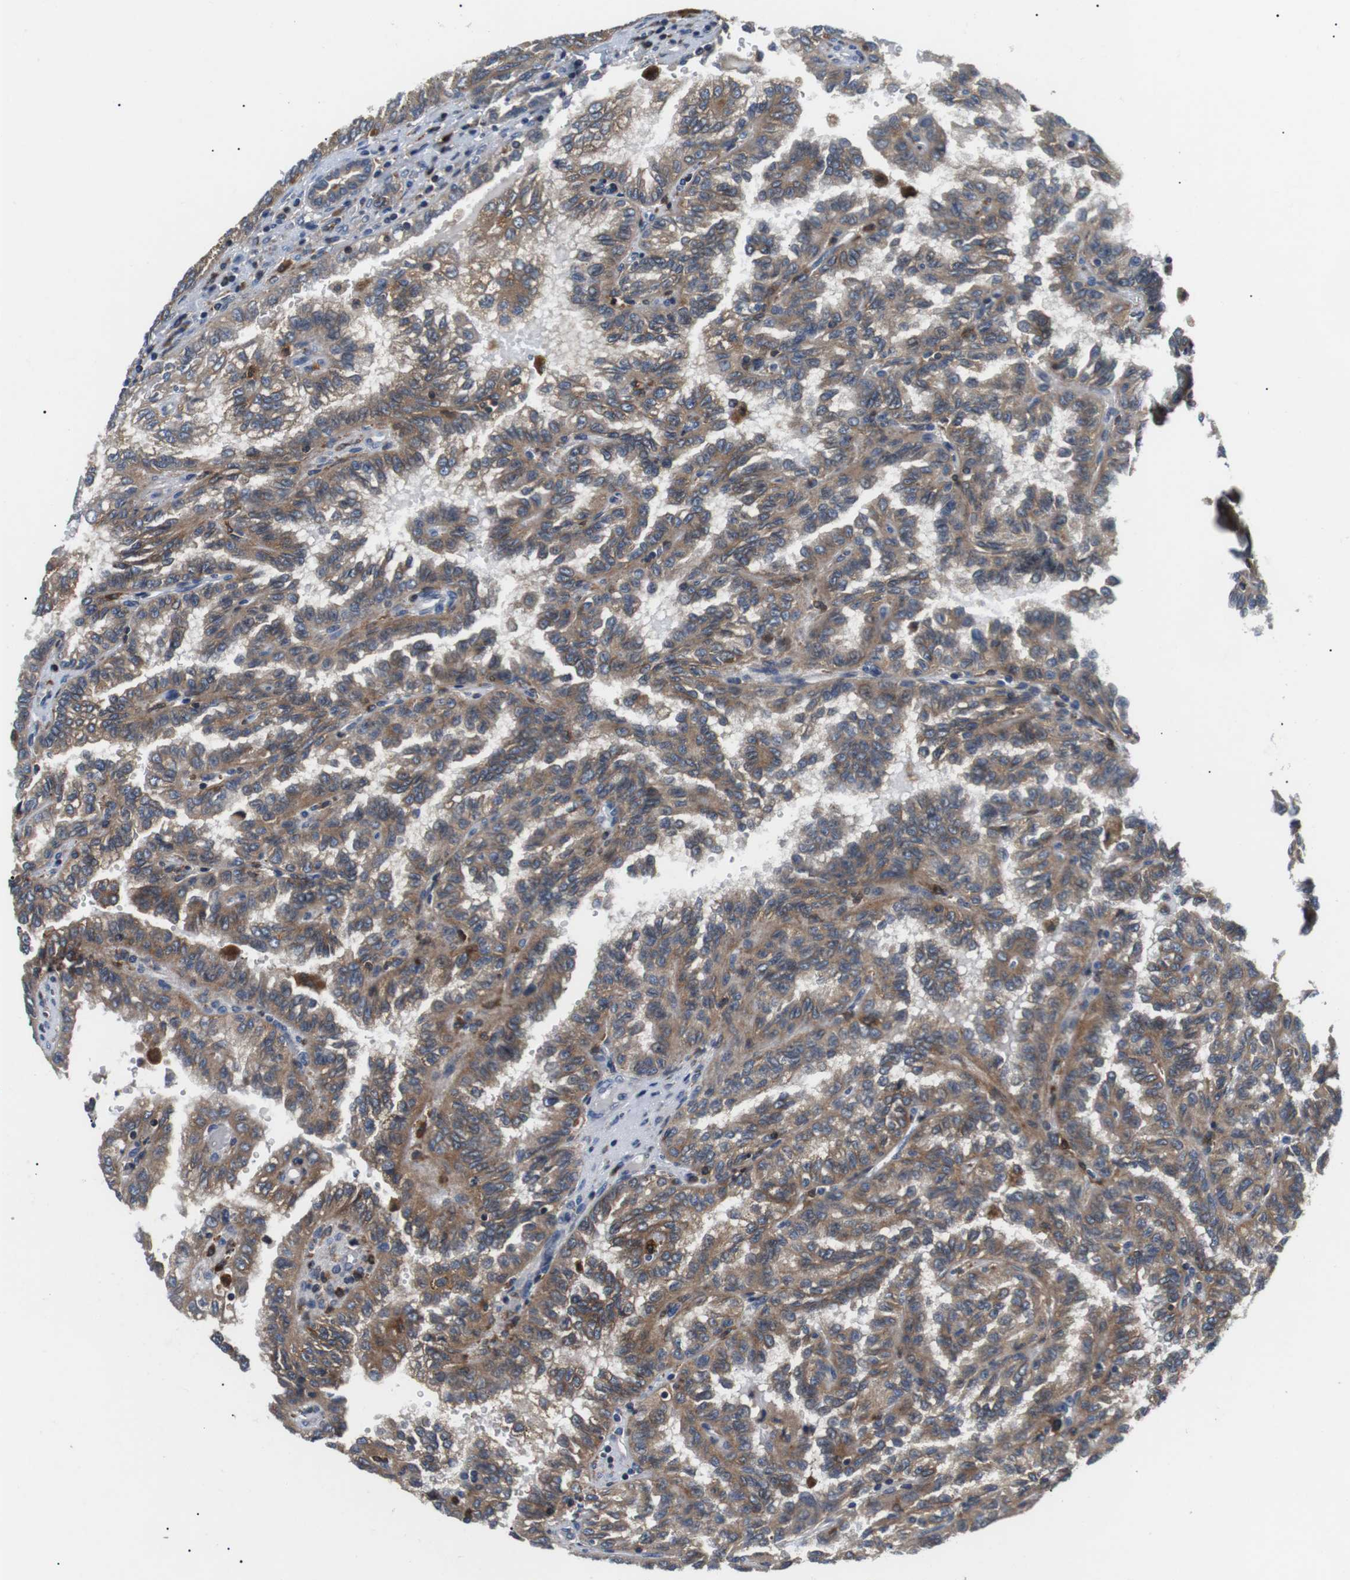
{"staining": {"intensity": "moderate", "quantity": ">75%", "location": "cytoplasmic/membranous"}, "tissue": "renal cancer", "cell_type": "Tumor cells", "image_type": "cancer", "snomed": [{"axis": "morphology", "description": "Inflammation, NOS"}, {"axis": "morphology", "description": "Adenocarcinoma, NOS"}, {"axis": "topography", "description": "Kidney"}], "caption": "A histopathology image of human renal cancer stained for a protein displays moderate cytoplasmic/membranous brown staining in tumor cells.", "gene": "RAB9A", "patient": {"sex": "male", "age": 68}}